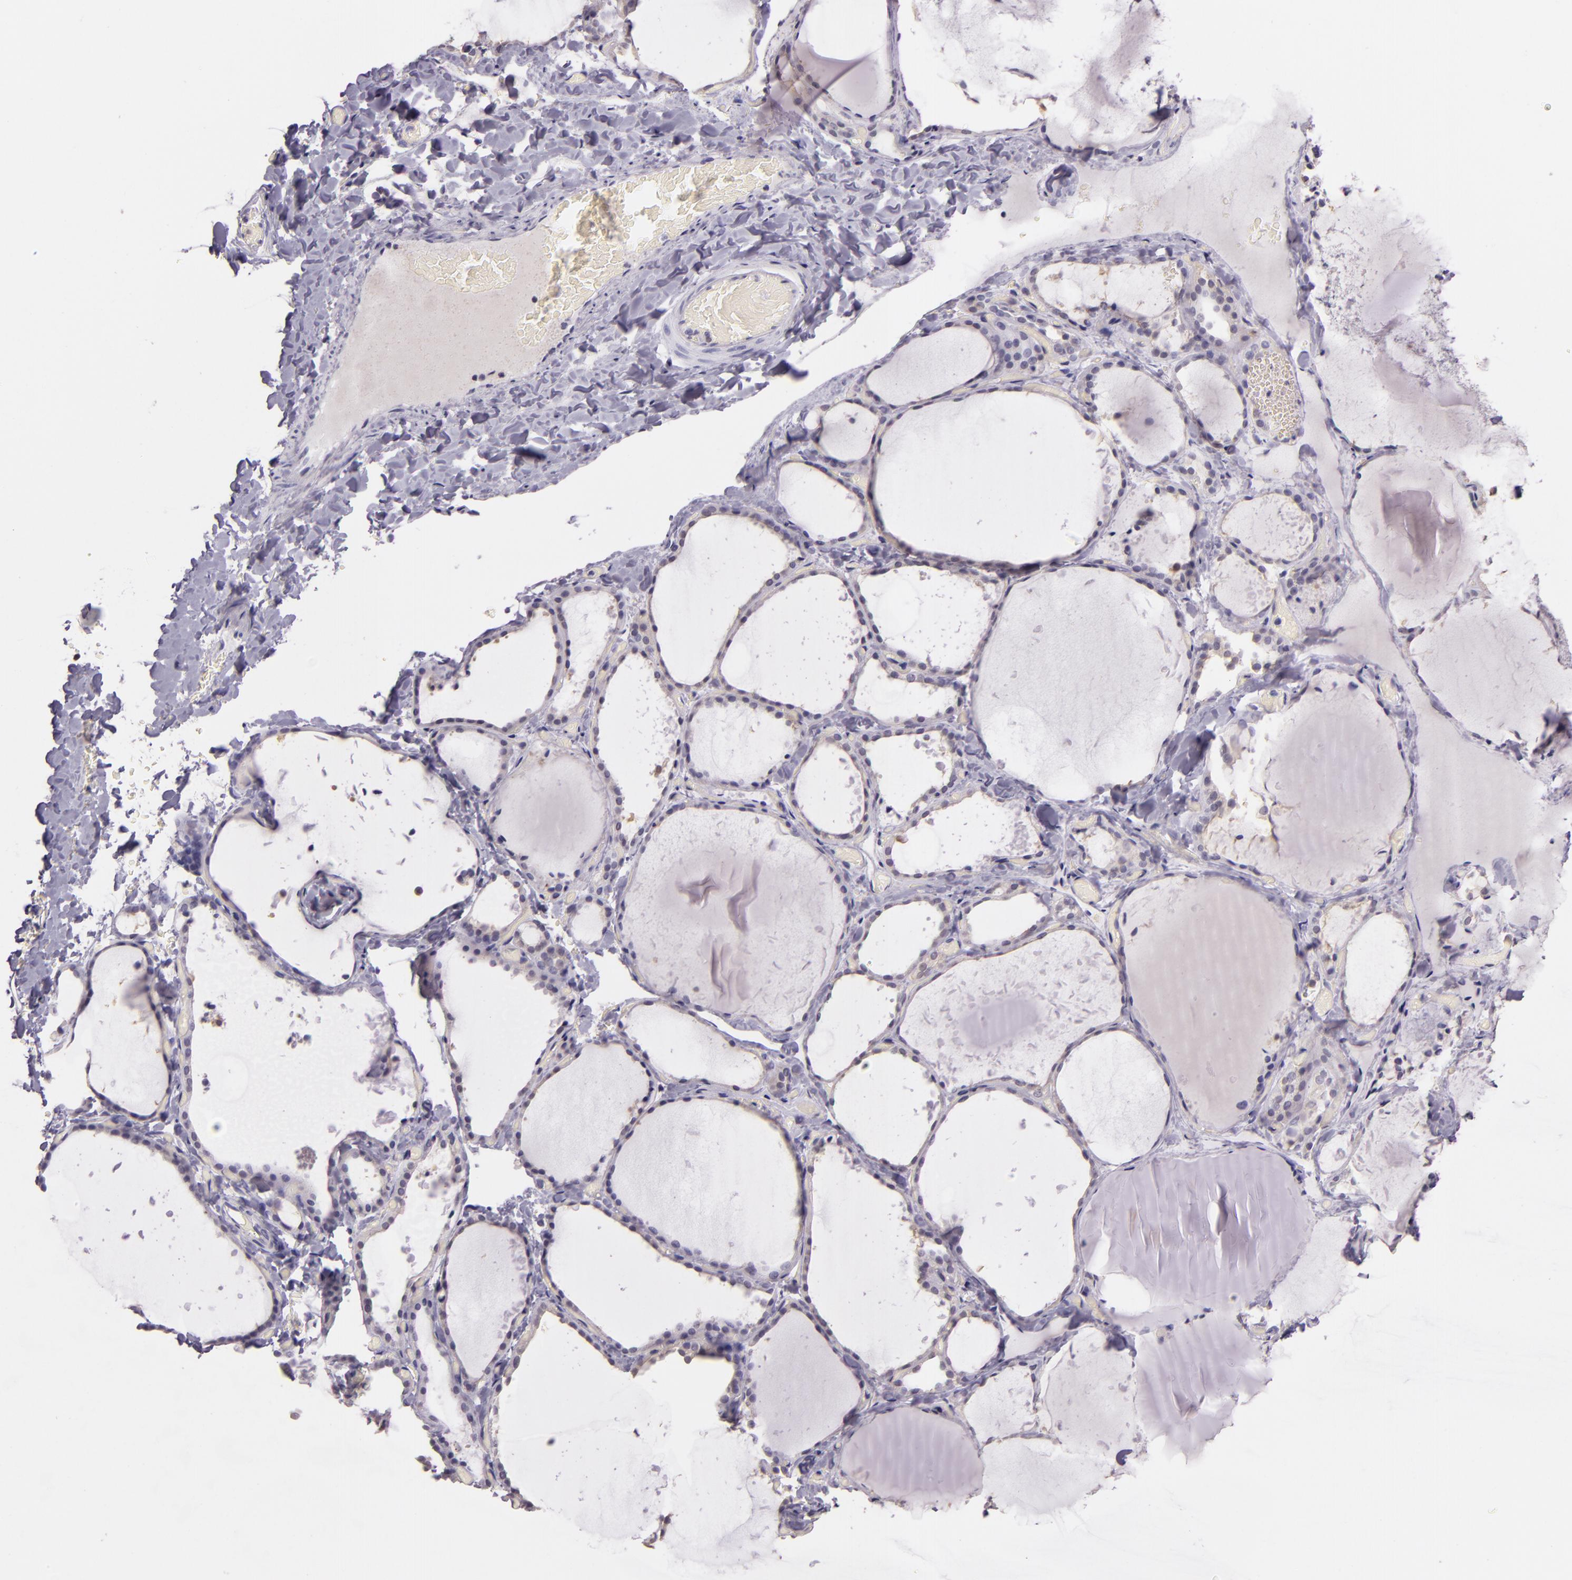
{"staining": {"intensity": "weak", "quantity": "25%-75%", "location": "cytoplasmic/membranous"}, "tissue": "thyroid gland", "cell_type": "Glandular cells", "image_type": "normal", "snomed": [{"axis": "morphology", "description": "Normal tissue, NOS"}, {"axis": "topography", "description": "Thyroid gland"}], "caption": "Immunohistochemical staining of unremarkable thyroid gland exhibits 25%-75% levels of weak cytoplasmic/membranous protein staining in approximately 25%-75% of glandular cells. The staining was performed using DAB (3,3'-diaminobenzidine), with brown indicating positive protein expression. Nuclei are stained blue with hematoxylin.", "gene": "HSPA8", "patient": {"sex": "female", "age": 22}}